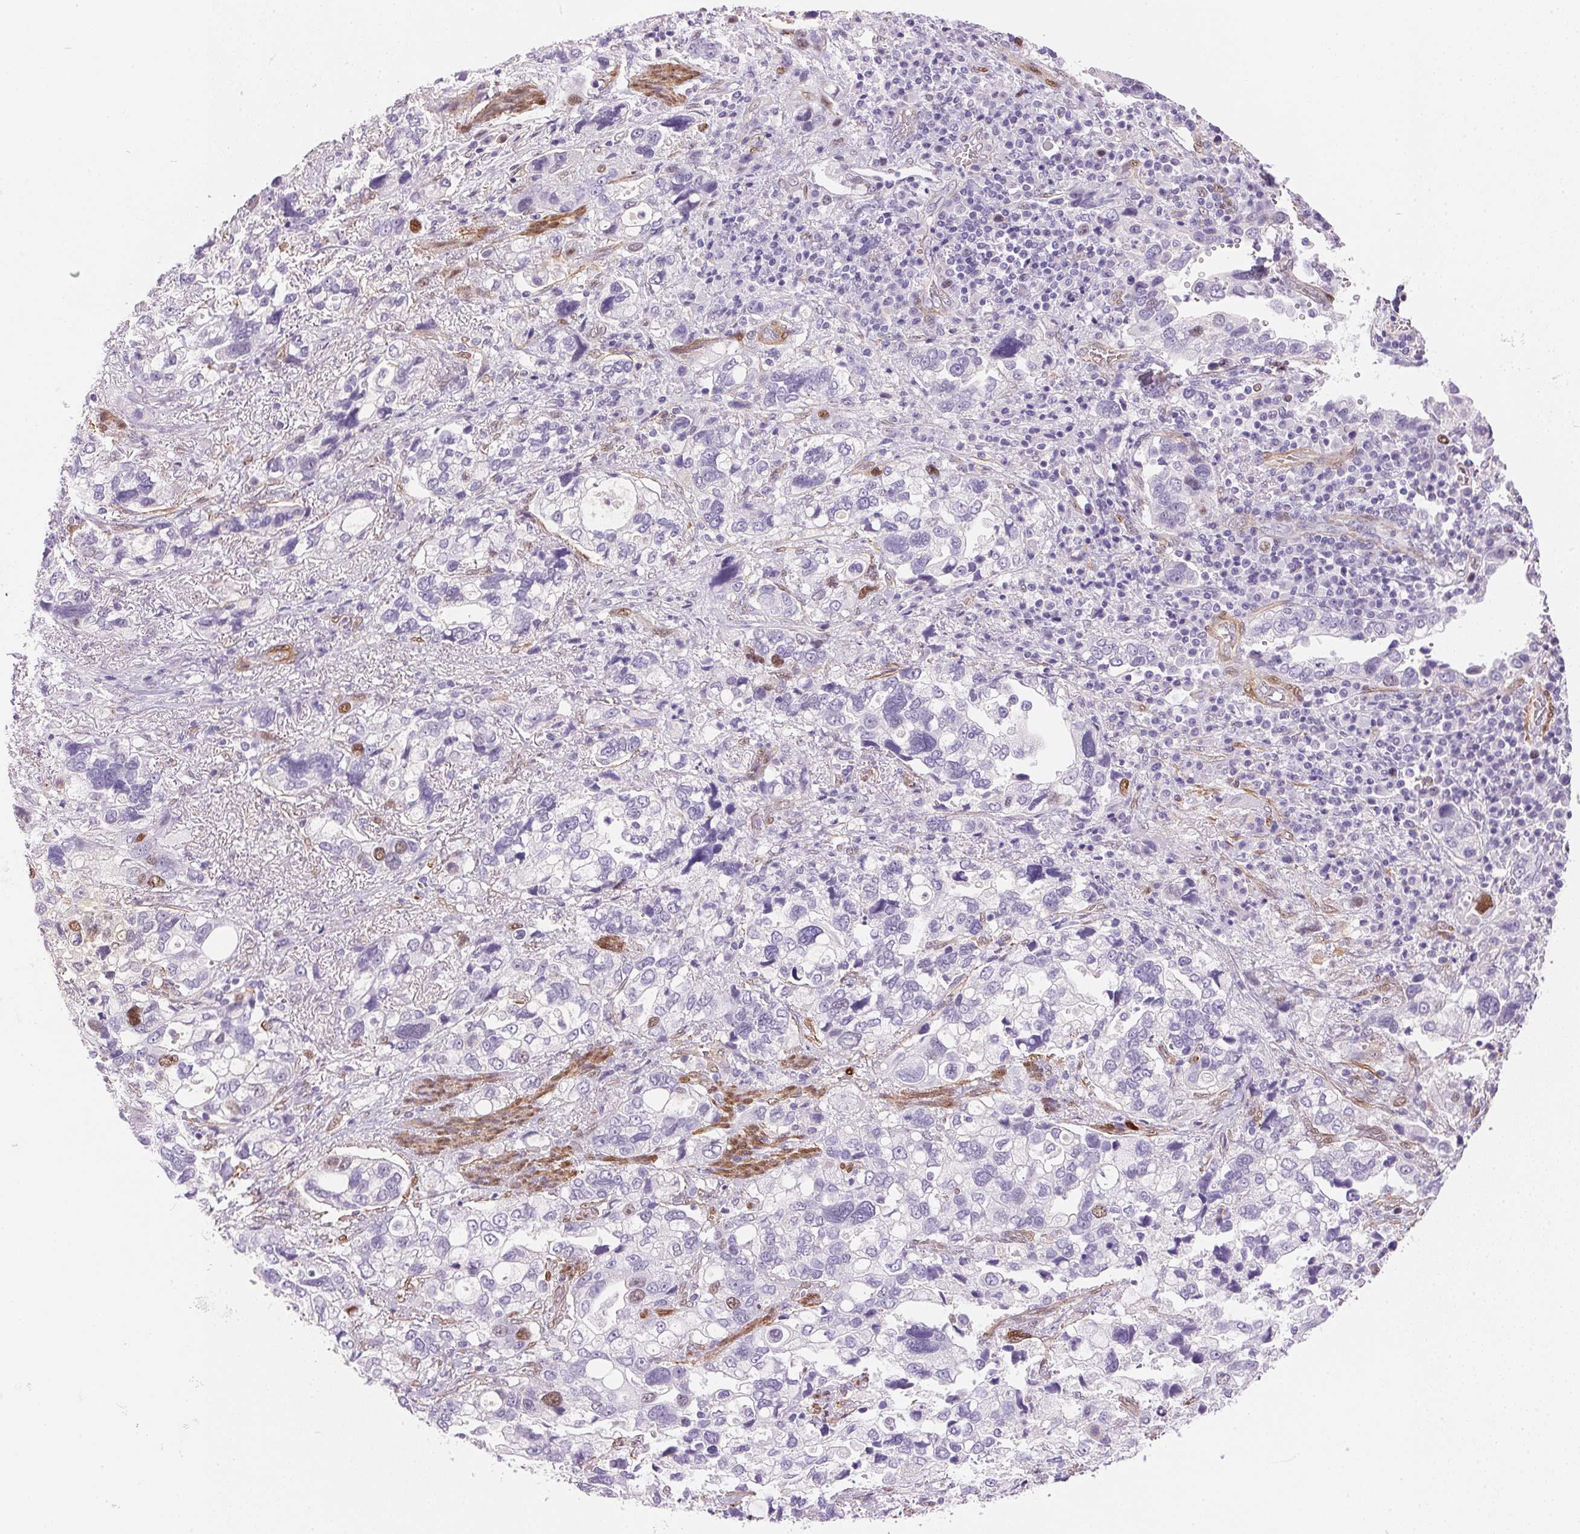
{"staining": {"intensity": "strong", "quantity": "<25%", "location": "nuclear"}, "tissue": "stomach cancer", "cell_type": "Tumor cells", "image_type": "cancer", "snomed": [{"axis": "morphology", "description": "Adenocarcinoma, NOS"}, {"axis": "topography", "description": "Stomach, upper"}], "caption": "Brown immunohistochemical staining in stomach adenocarcinoma reveals strong nuclear staining in approximately <25% of tumor cells.", "gene": "SMTN", "patient": {"sex": "female", "age": 81}}